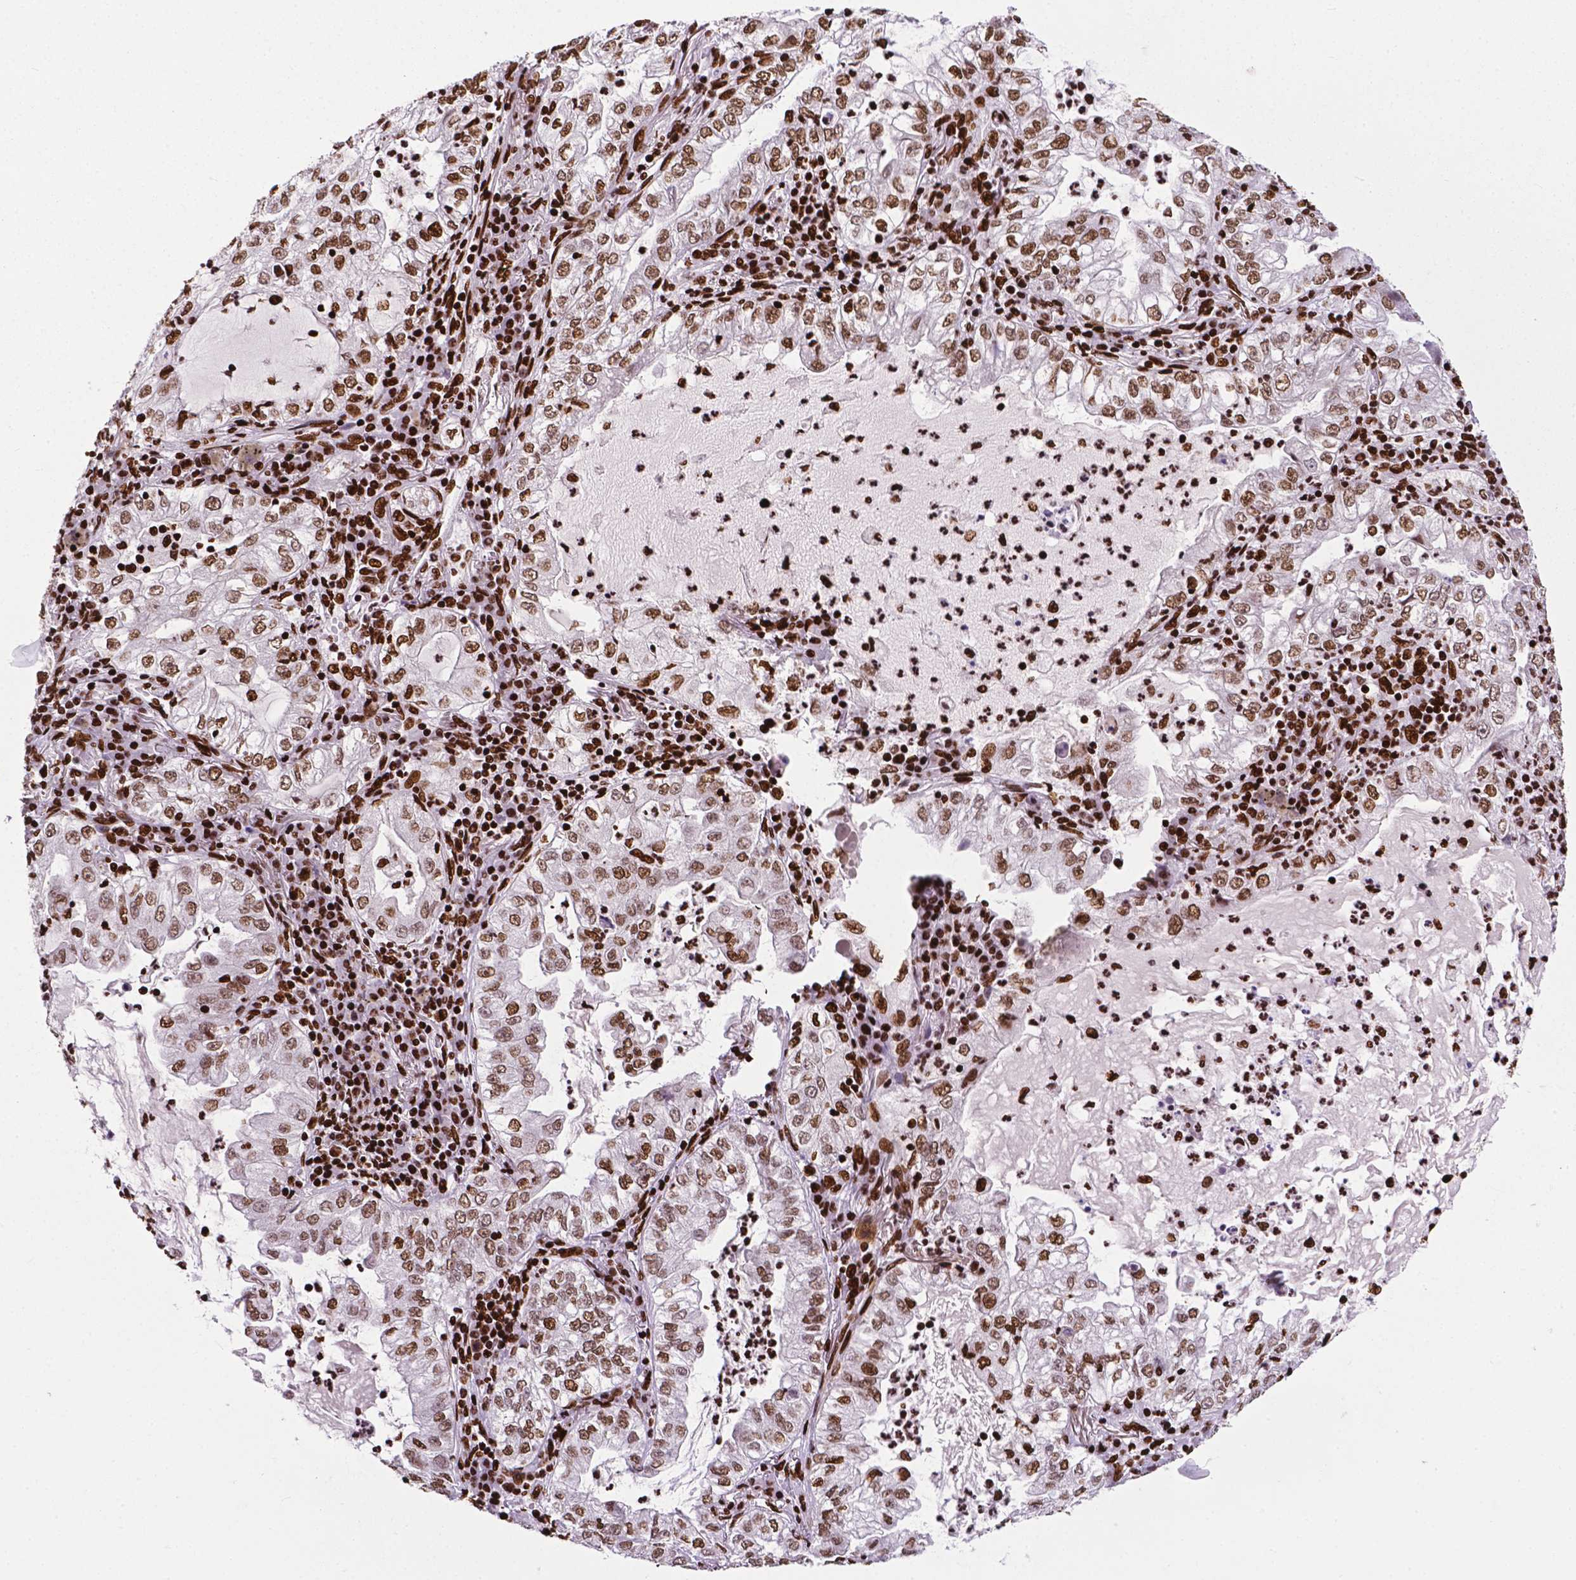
{"staining": {"intensity": "moderate", "quantity": ">75%", "location": "nuclear"}, "tissue": "lung cancer", "cell_type": "Tumor cells", "image_type": "cancer", "snomed": [{"axis": "morphology", "description": "Adenocarcinoma, NOS"}, {"axis": "topography", "description": "Lung"}], "caption": "High-power microscopy captured an immunohistochemistry (IHC) micrograph of lung cancer, revealing moderate nuclear positivity in about >75% of tumor cells.", "gene": "SMIM5", "patient": {"sex": "female", "age": 73}}